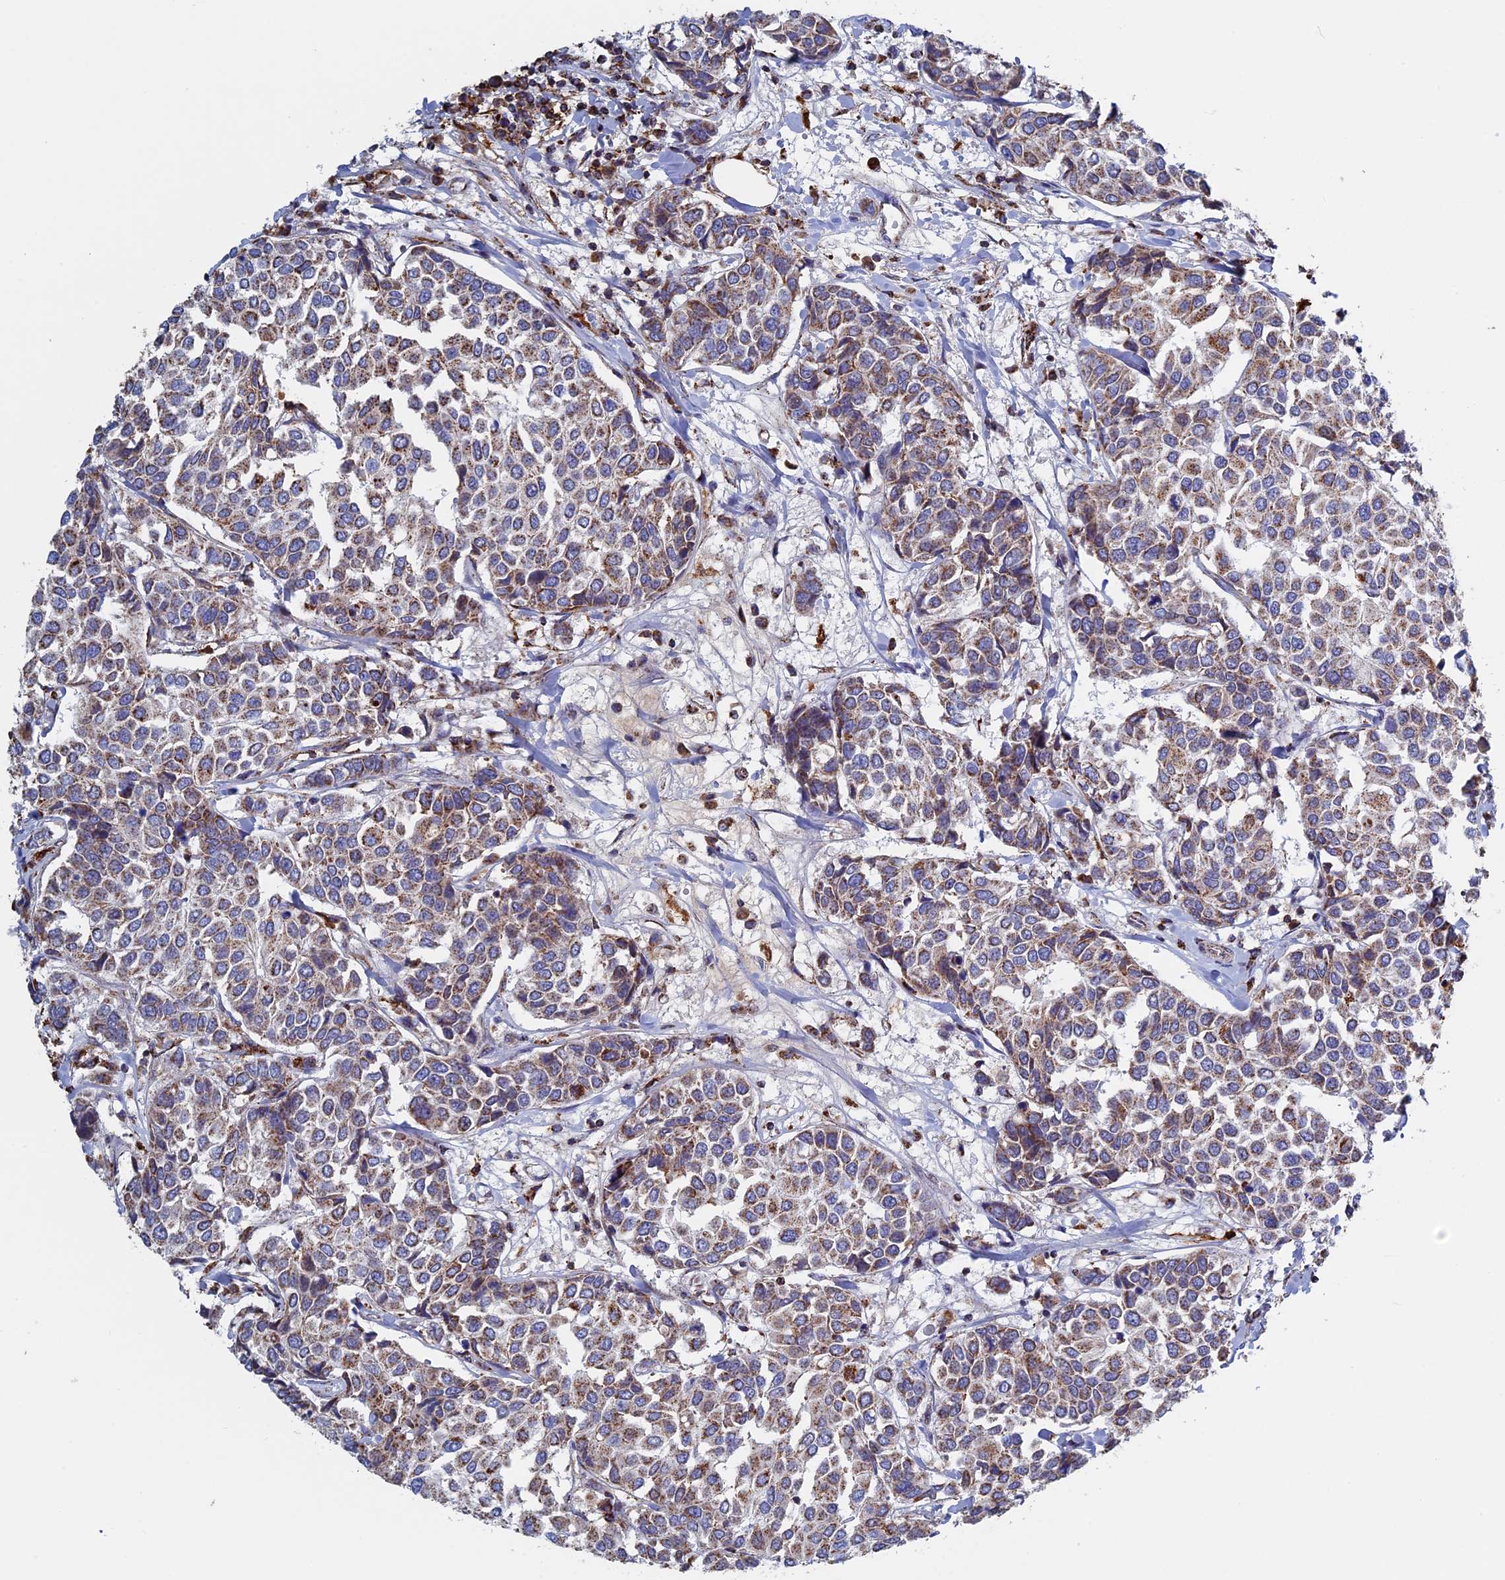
{"staining": {"intensity": "moderate", "quantity": ">75%", "location": "cytoplasmic/membranous"}, "tissue": "breast cancer", "cell_type": "Tumor cells", "image_type": "cancer", "snomed": [{"axis": "morphology", "description": "Duct carcinoma"}, {"axis": "topography", "description": "Breast"}], "caption": "Protein staining of breast invasive ductal carcinoma tissue shows moderate cytoplasmic/membranous staining in about >75% of tumor cells.", "gene": "SEC24D", "patient": {"sex": "female", "age": 55}}